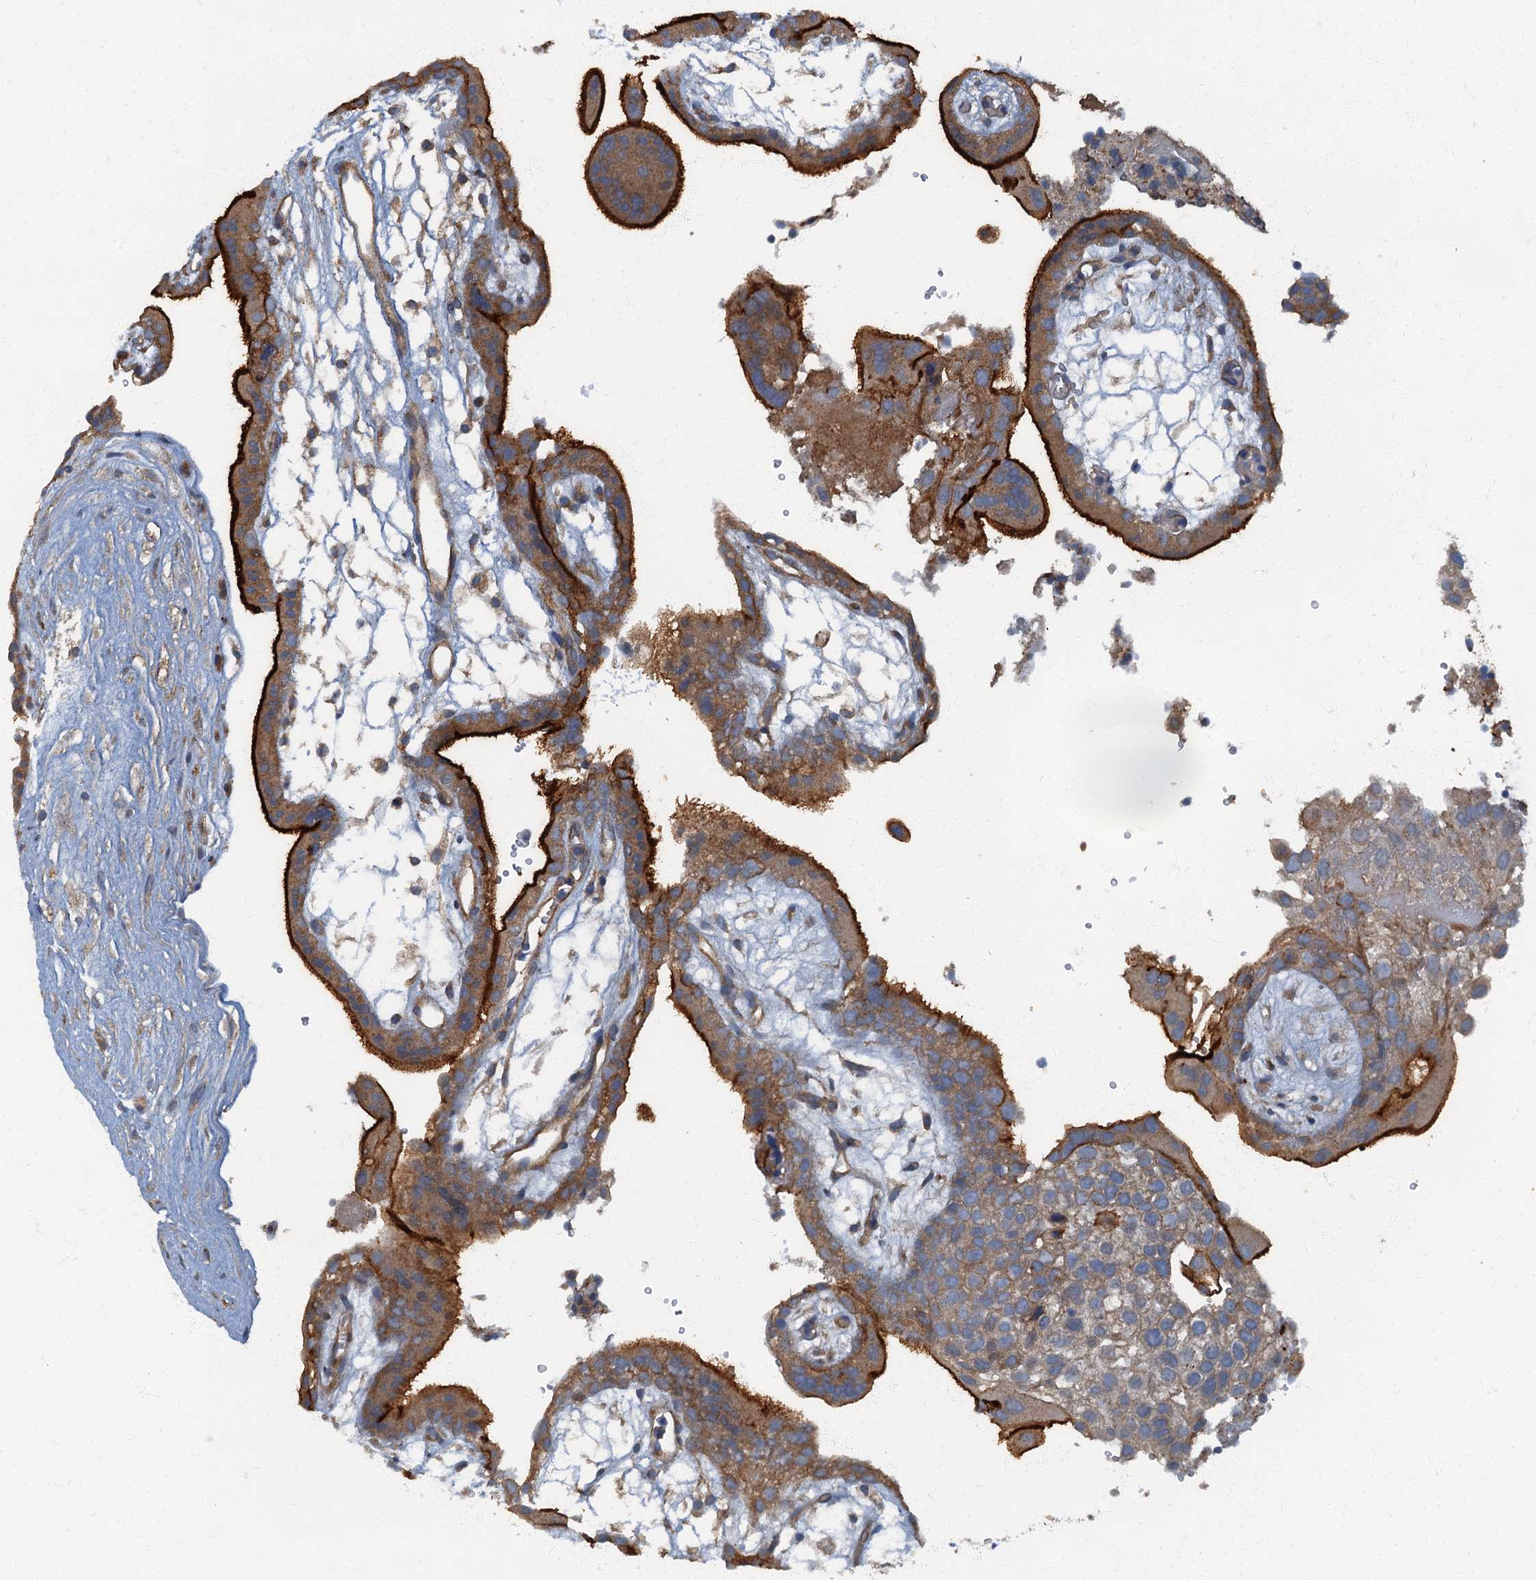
{"staining": {"intensity": "strong", "quantity": "25%-75%", "location": "cytoplasmic/membranous"}, "tissue": "placenta", "cell_type": "Trophoblastic cells", "image_type": "normal", "snomed": [{"axis": "morphology", "description": "Normal tissue, NOS"}, {"axis": "topography", "description": "Placenta"}], "caption": "This photomicrograph exhibits IHC staining of normal human placenta, with high strong cytoplasmic/membranous positivity in about 25%-75% of trophoblastic cells.", "gene": "ARL11", "patient": {"sex": "female", "age": 18}}